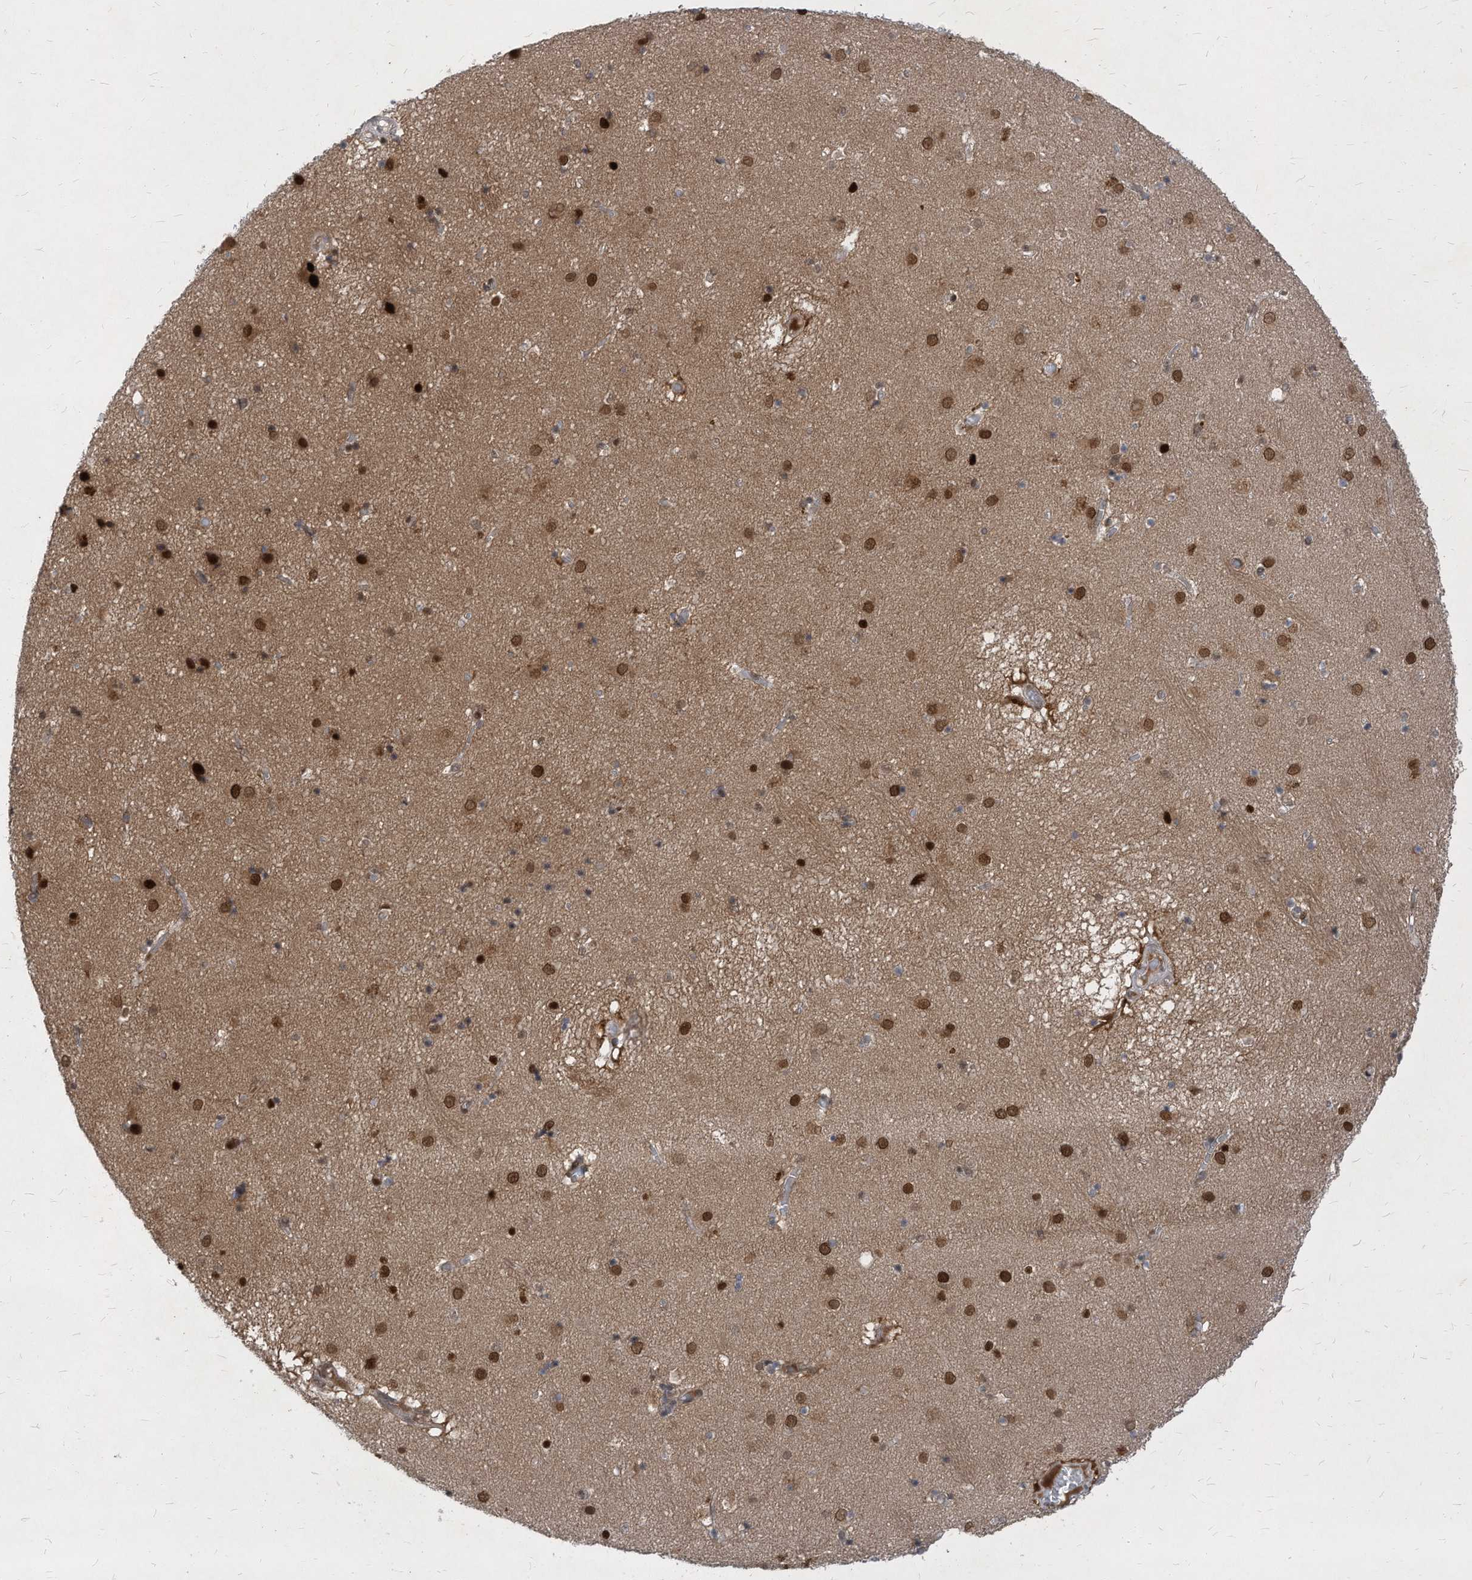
{"staining": {"intensity": "moderate", "quantity": "<25%", "location": "nuclear"}, "tissue": "caudate", "cell_type": "Glial cells", "image_type": "normal", "snomed": [{"axis": "morphology", "description": "Normal tissue, NOS"}, {"axis": "topography", "description": "Lateral ventricle wall"}], "caption": "DAB immunohistochemical staining of unremarkable caudate shows moderate nuclear protein positivity in about <25% of glial cells. (DAB (3,3'-diaminobenzidine) = brown stain, brightfield microscopy at high magnification).", "gene": "KPNB1", "patient": {"sex": "male", "age": 70}}